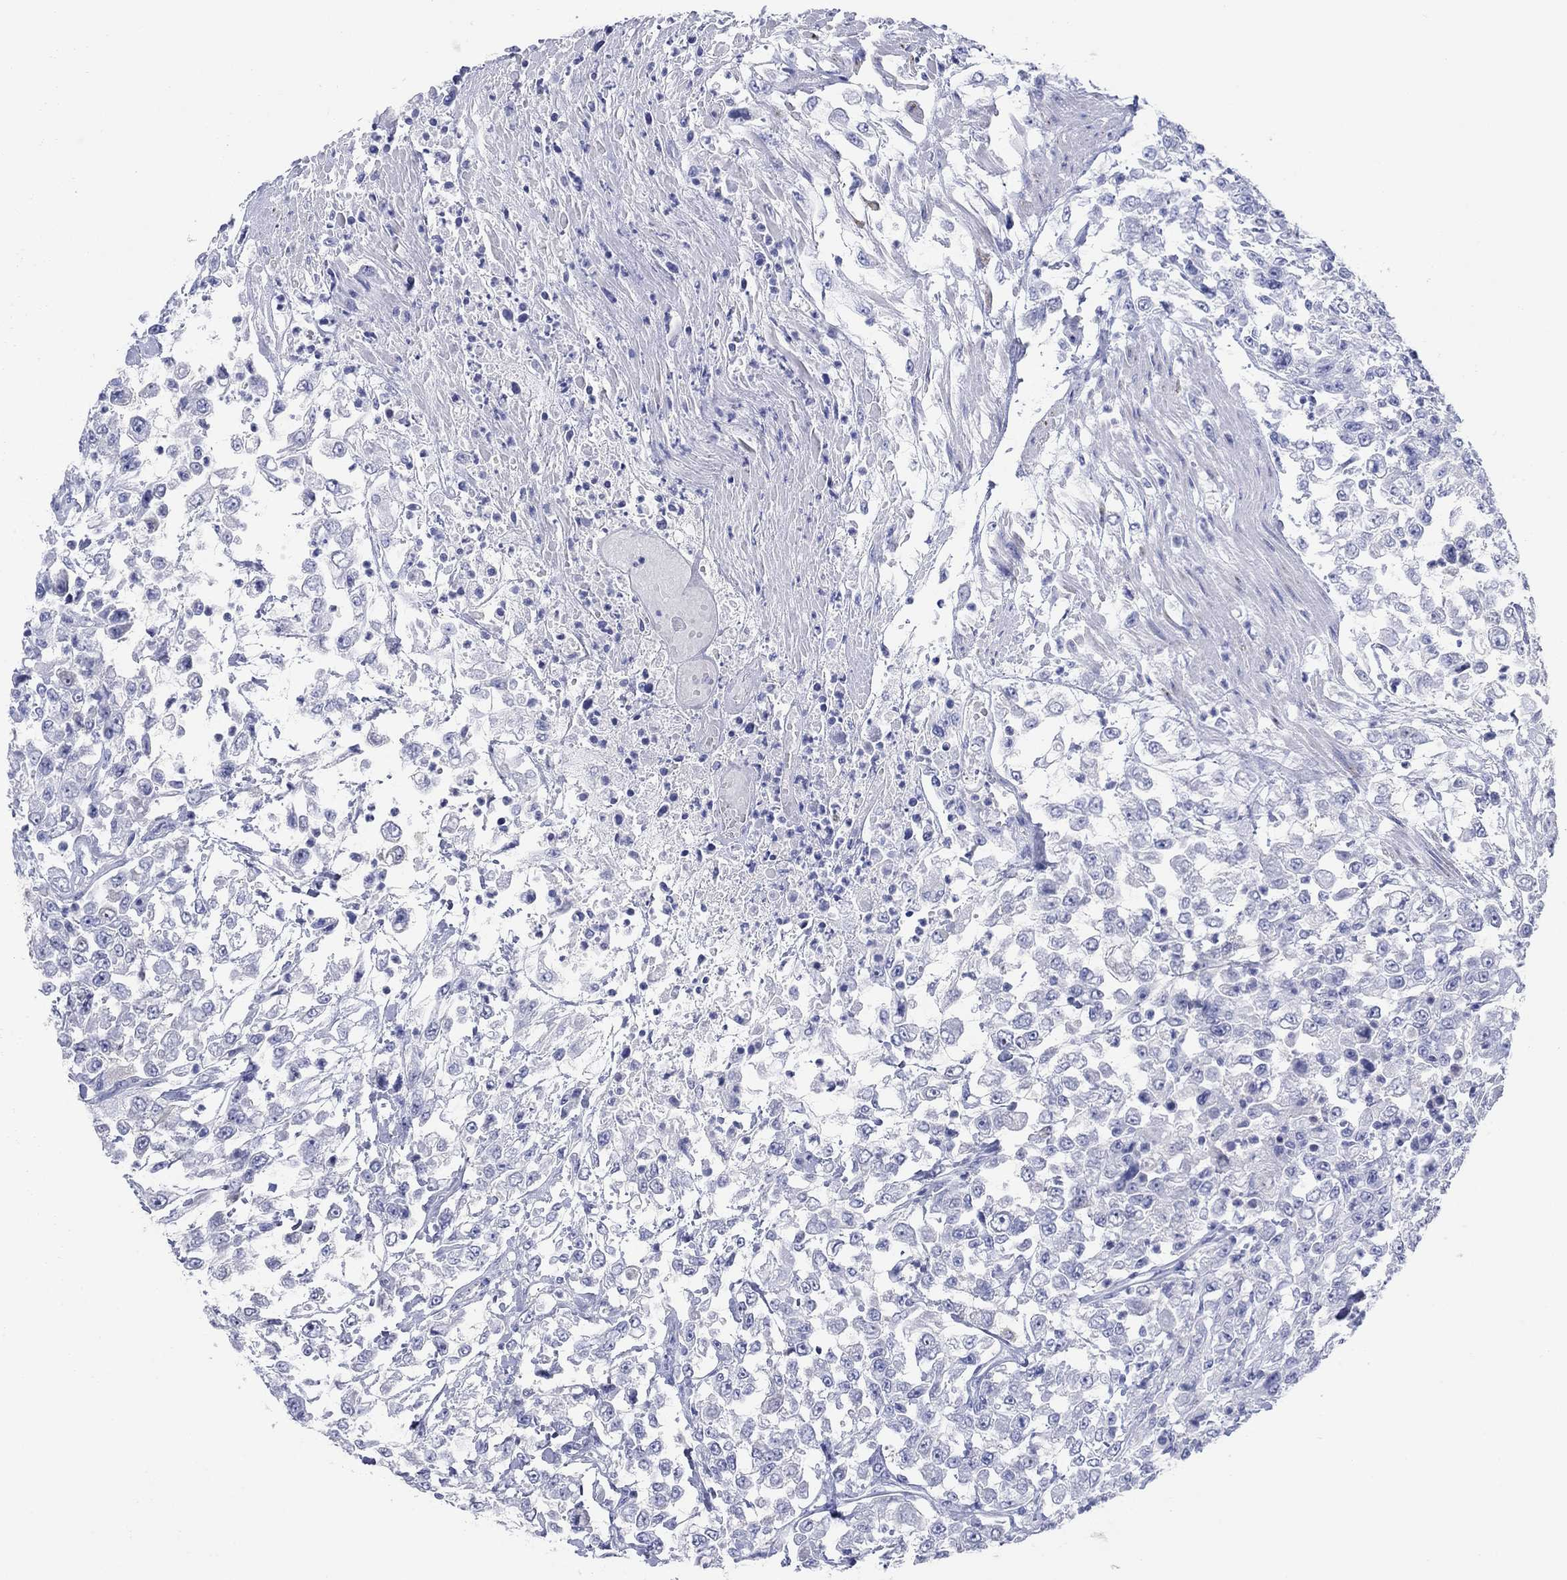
{"staining": {"intensity": "negative", "quantity": "none", "location": "none"}, "tissue": "urothelial cancer", "cell_type": "Tumor cells", "image_type": "cancer", "snomed": [{"axis": "morphology", "description": "Urothelial carcinoma, High grade"}, {"axis": "topography", "description": "Urinary bladder"}], "caption": "This is a photomicrograph of immunohistochemistry (IHC) staining of high-grade urothelial carcinoma, which shows no staining in tumor cells.", "gene": "AKR1C2", "patient": {"sex": "male", "age": 46}}